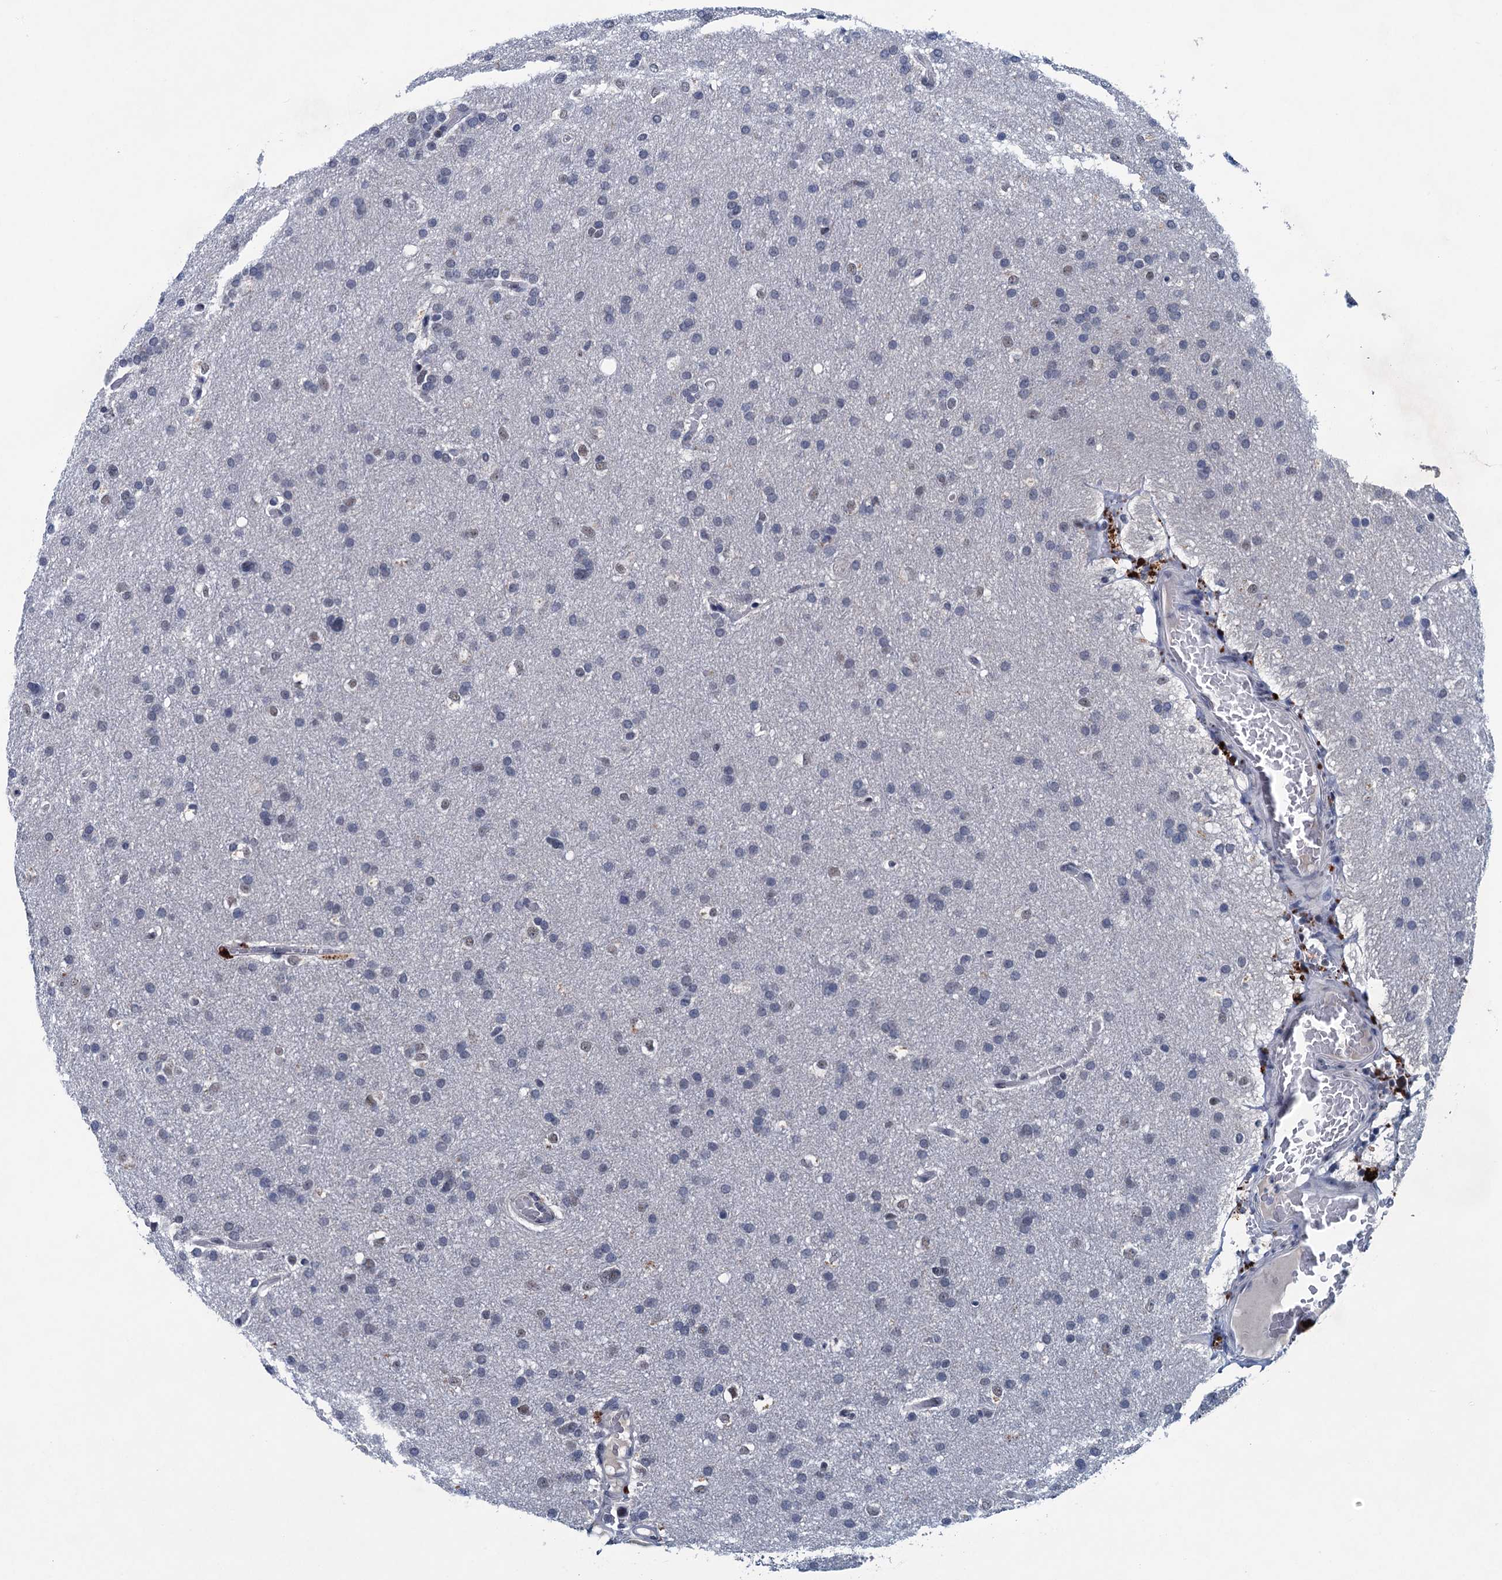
{"staining": {"intensity": "negative", "quantity": "none", "location": "none"}, "tissue": "glioma", "cell_type": "Tumor cells", "image_type": "cancer", "snomed": [{"axis": "morphology", "description": "Glioma, malignant, High grade"}, {"axis": "topography", "description": "Cerebral cortex"}], "caption": "Image shows no significant protein expression in tumor cells of malignant glioma (high-grade).", "gene": "FNBP4", "patient": {"sex": "female", "age": 36}}